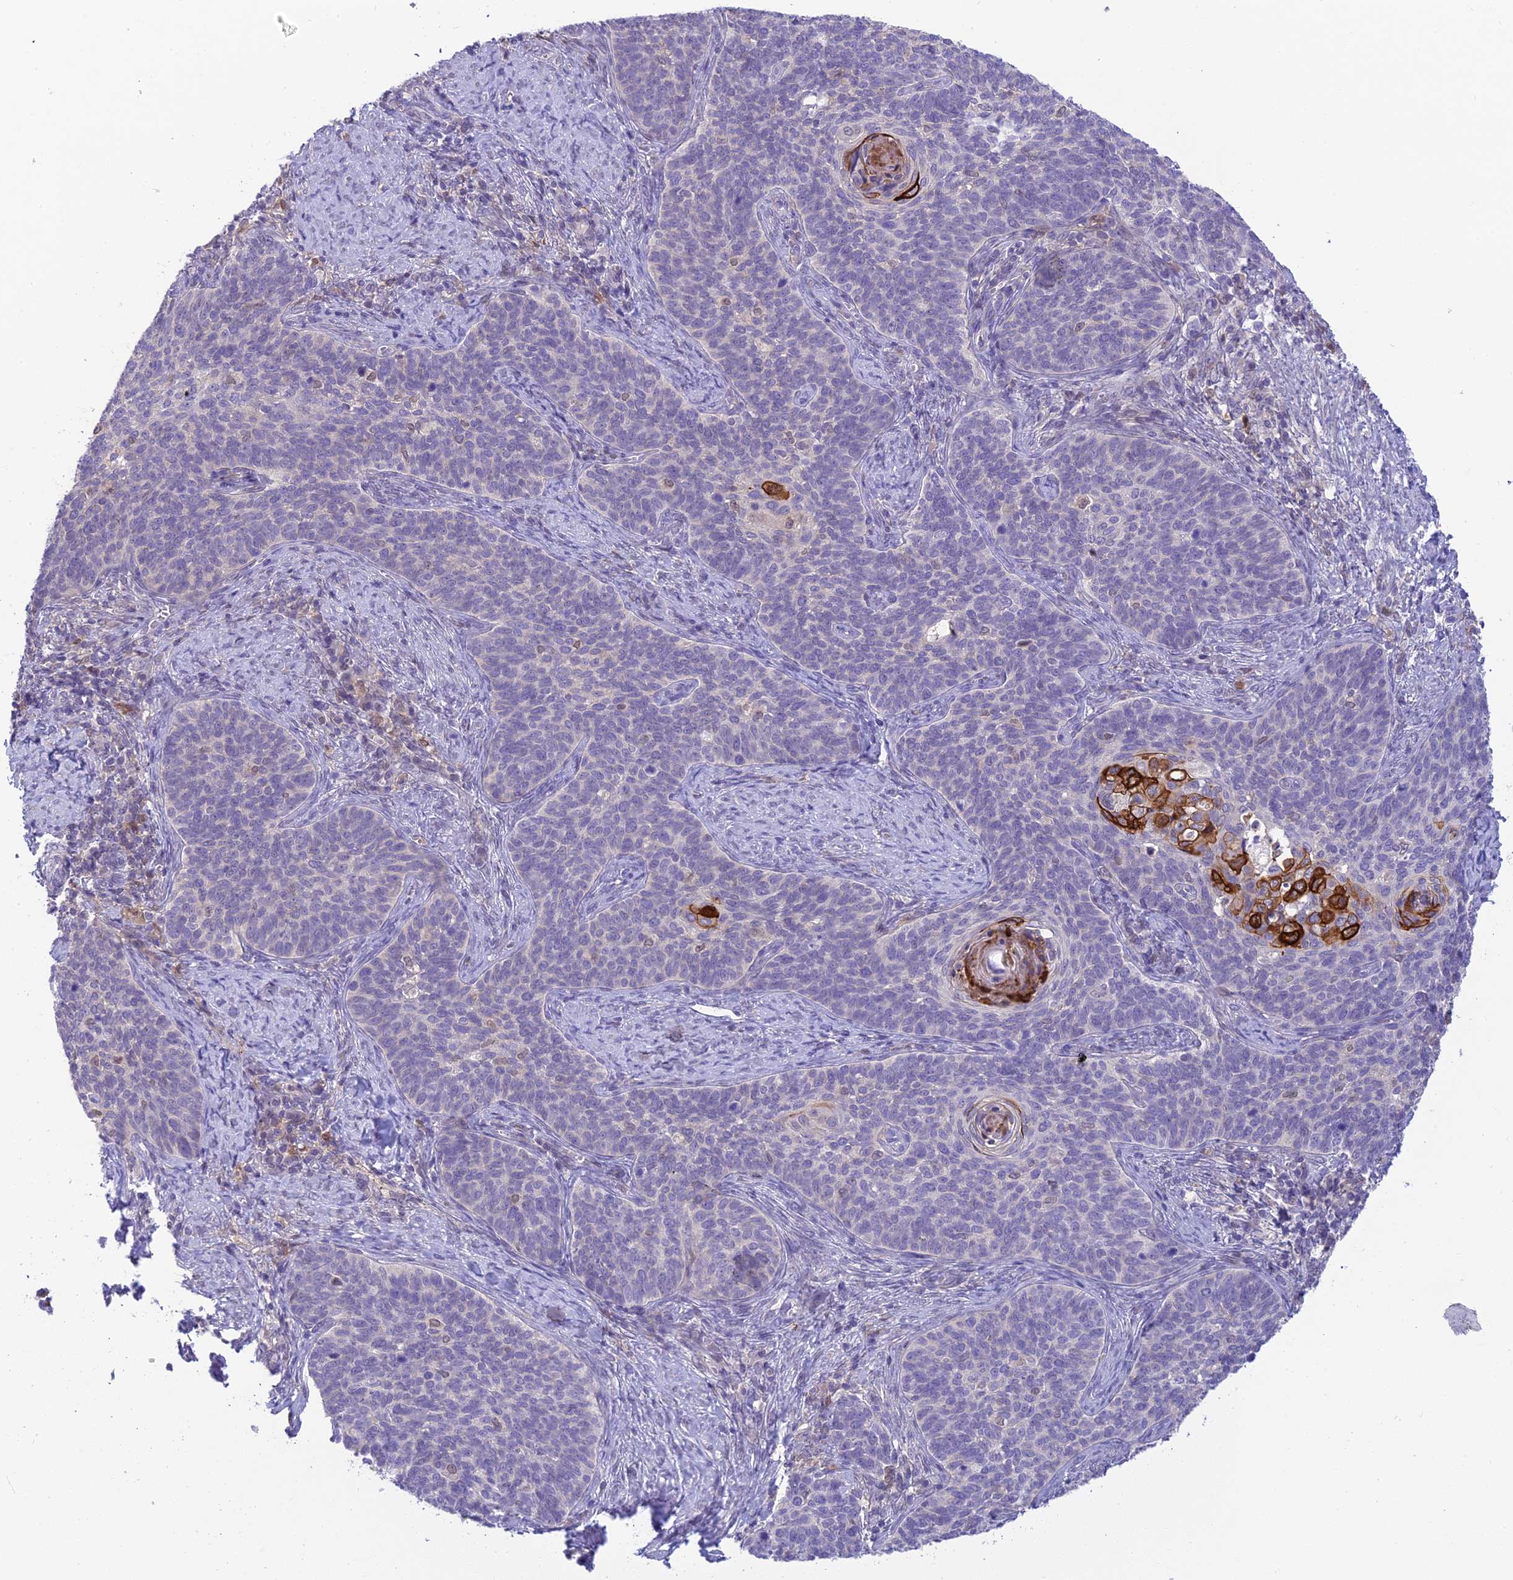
{"staining": {"intensity": "negative", "quantity": "none", "location": "none"}, "tissue": "cervical cancer", "cell_type": "Tumor cells", "image_type": "cancer", "snomed": [{"axis": "morphology", "description": "Normal tissue, NOS"}, {"axis": "morphology", "description": "Squamous cell carcinoma, NOS"}, {"axis": "topography", "description": "Cervix"}], "caption": "The histopathology image exhibits no staining of tumor cells in squamous cell carcinoma (cervical).", "gene": "BMT2", "patient": {"sex": "female", "age": 39}}